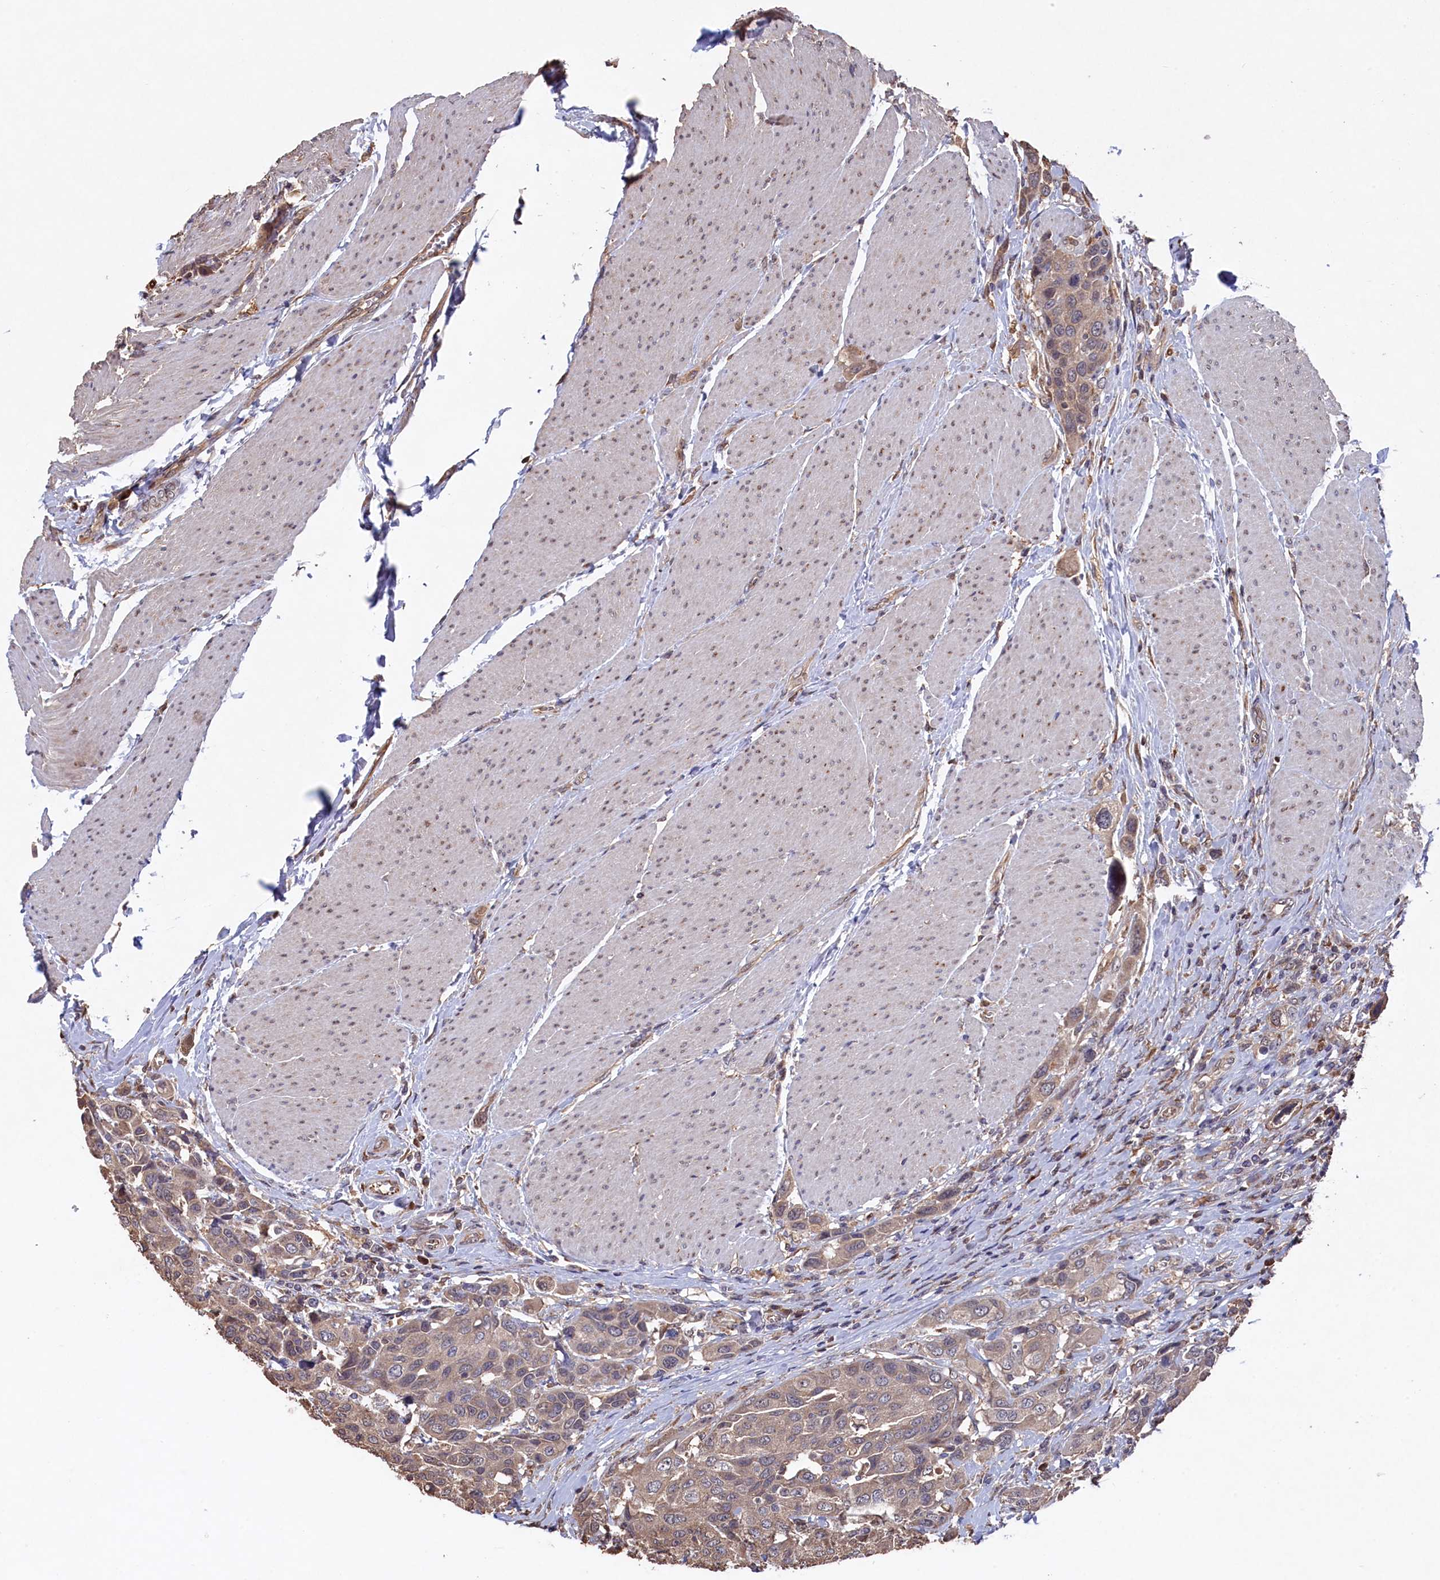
{"staining": {"intensity": "weak", "quantity": ">75%", "location": "cytoplasmic/membranous"}, "tissue": "urothelial cancer", "cell_type": "Tumor cells", "image_type": "cancer", "snomed": [{"axis": "morphology", "description": "Urothelial carcinoma, High grade"}, {"axis": "topography", "description": "Urinary bladder"}], "caption": "IHC of human urothelial carcinoma (high-grade) reveals low levels of weak cytoplasmic/membranous positivity in approximately >75% of tumor cells.", "gene": "NAA60", "patient": {"sex": "male", "age": 50}}